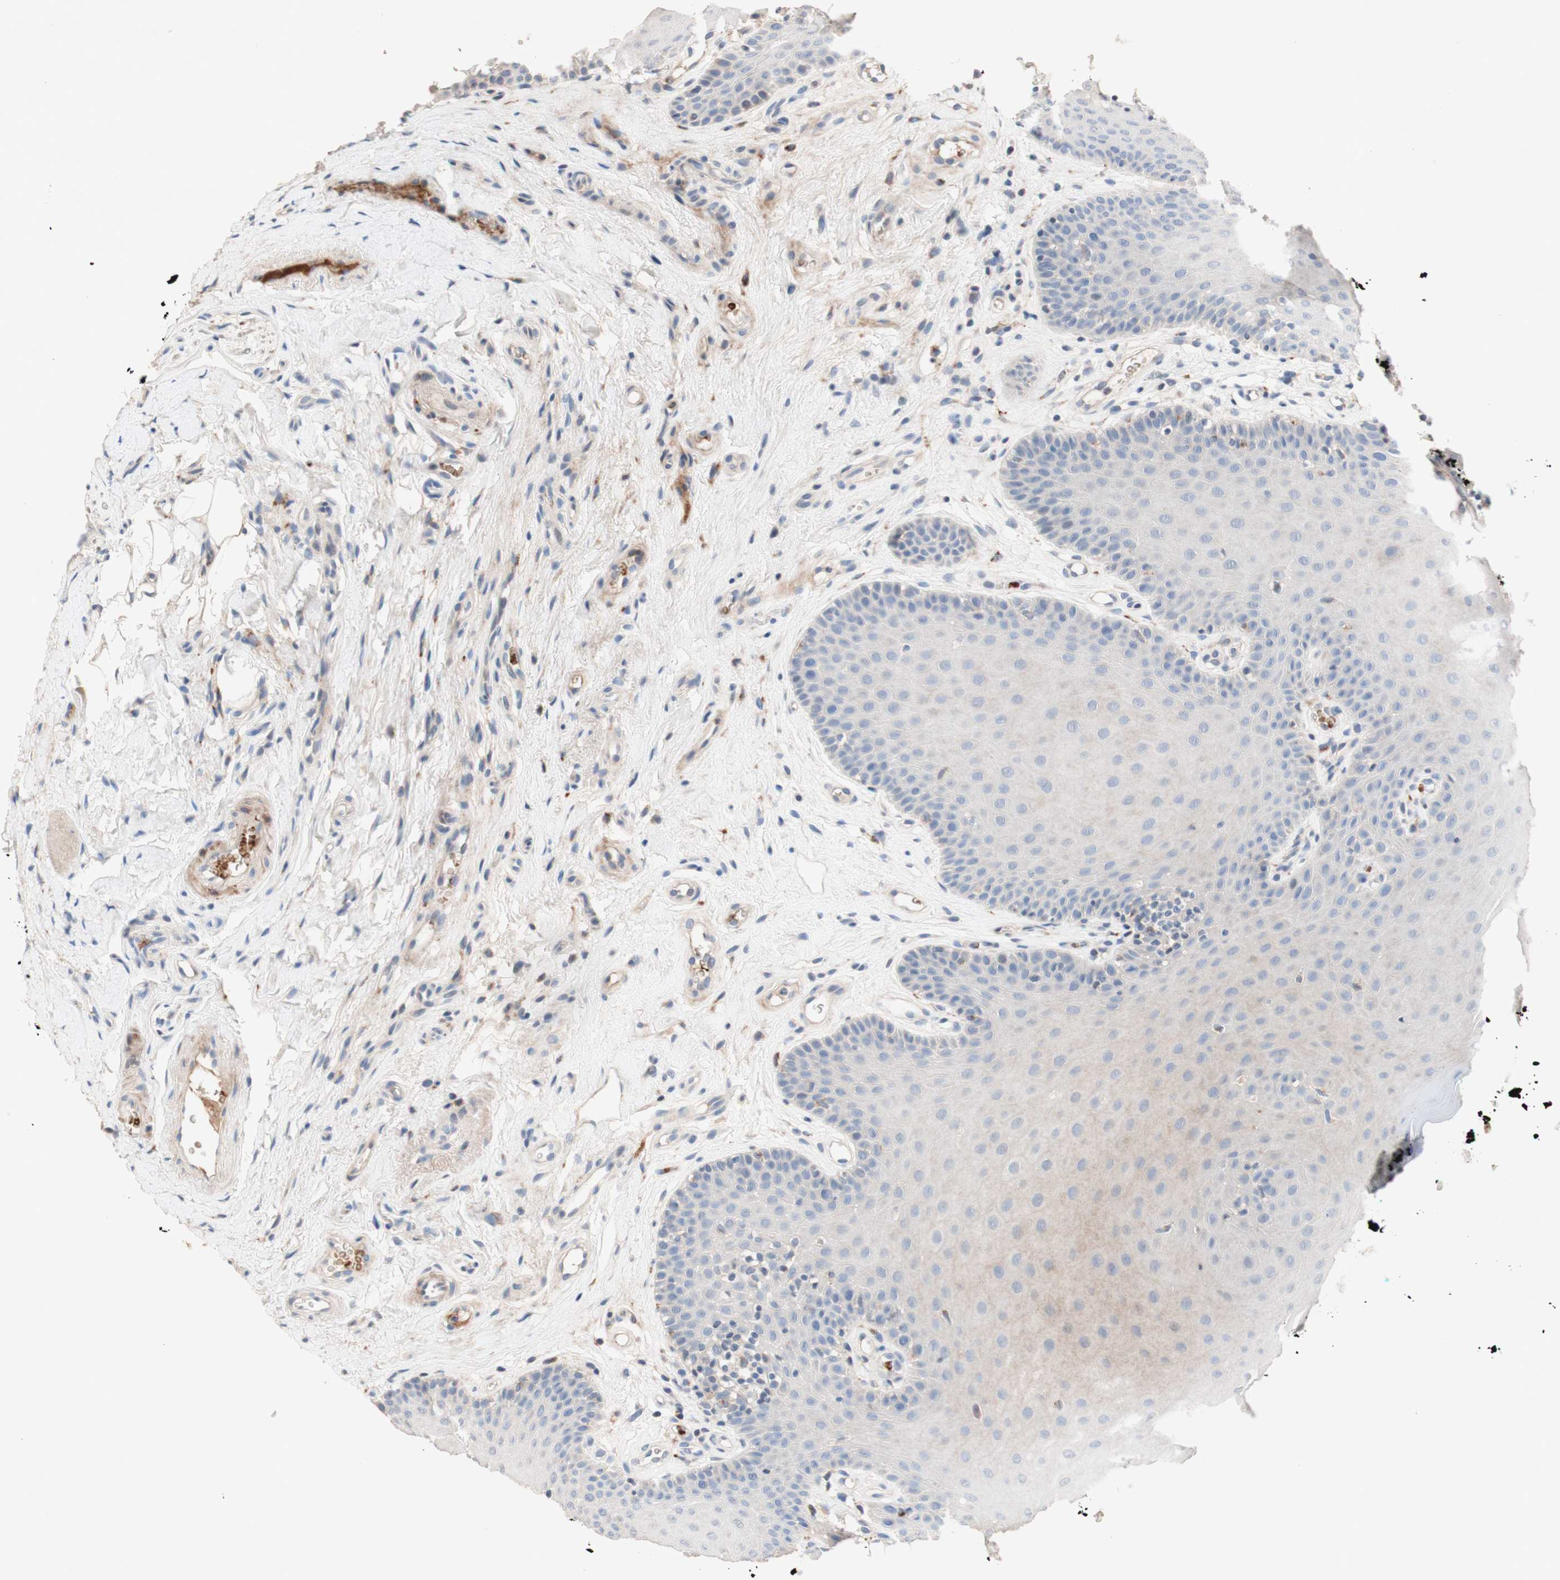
{"staining": {"intensity": "negative", "quantity": "none", "location": "none"}, "tissue": "oral mucosa", "cell_type": "Squamous epithelial cells", "image_type": "normal", "snomed": [{"axis": "morphology", "description": "Normal tissue, NOS"}, {"axis": "topography", "description": "Skeletal muscle"}, {"axis": "topography", "description": "Oral tissue"}], "caption": "The histopathology image reveals no significant positivity in squamous epithelial cells of oral mucosa. (Brightfield microscopy of DAB IHC at high magnification).", "gene": "CDON", "patient": {"sex": "male", "age": 58}}